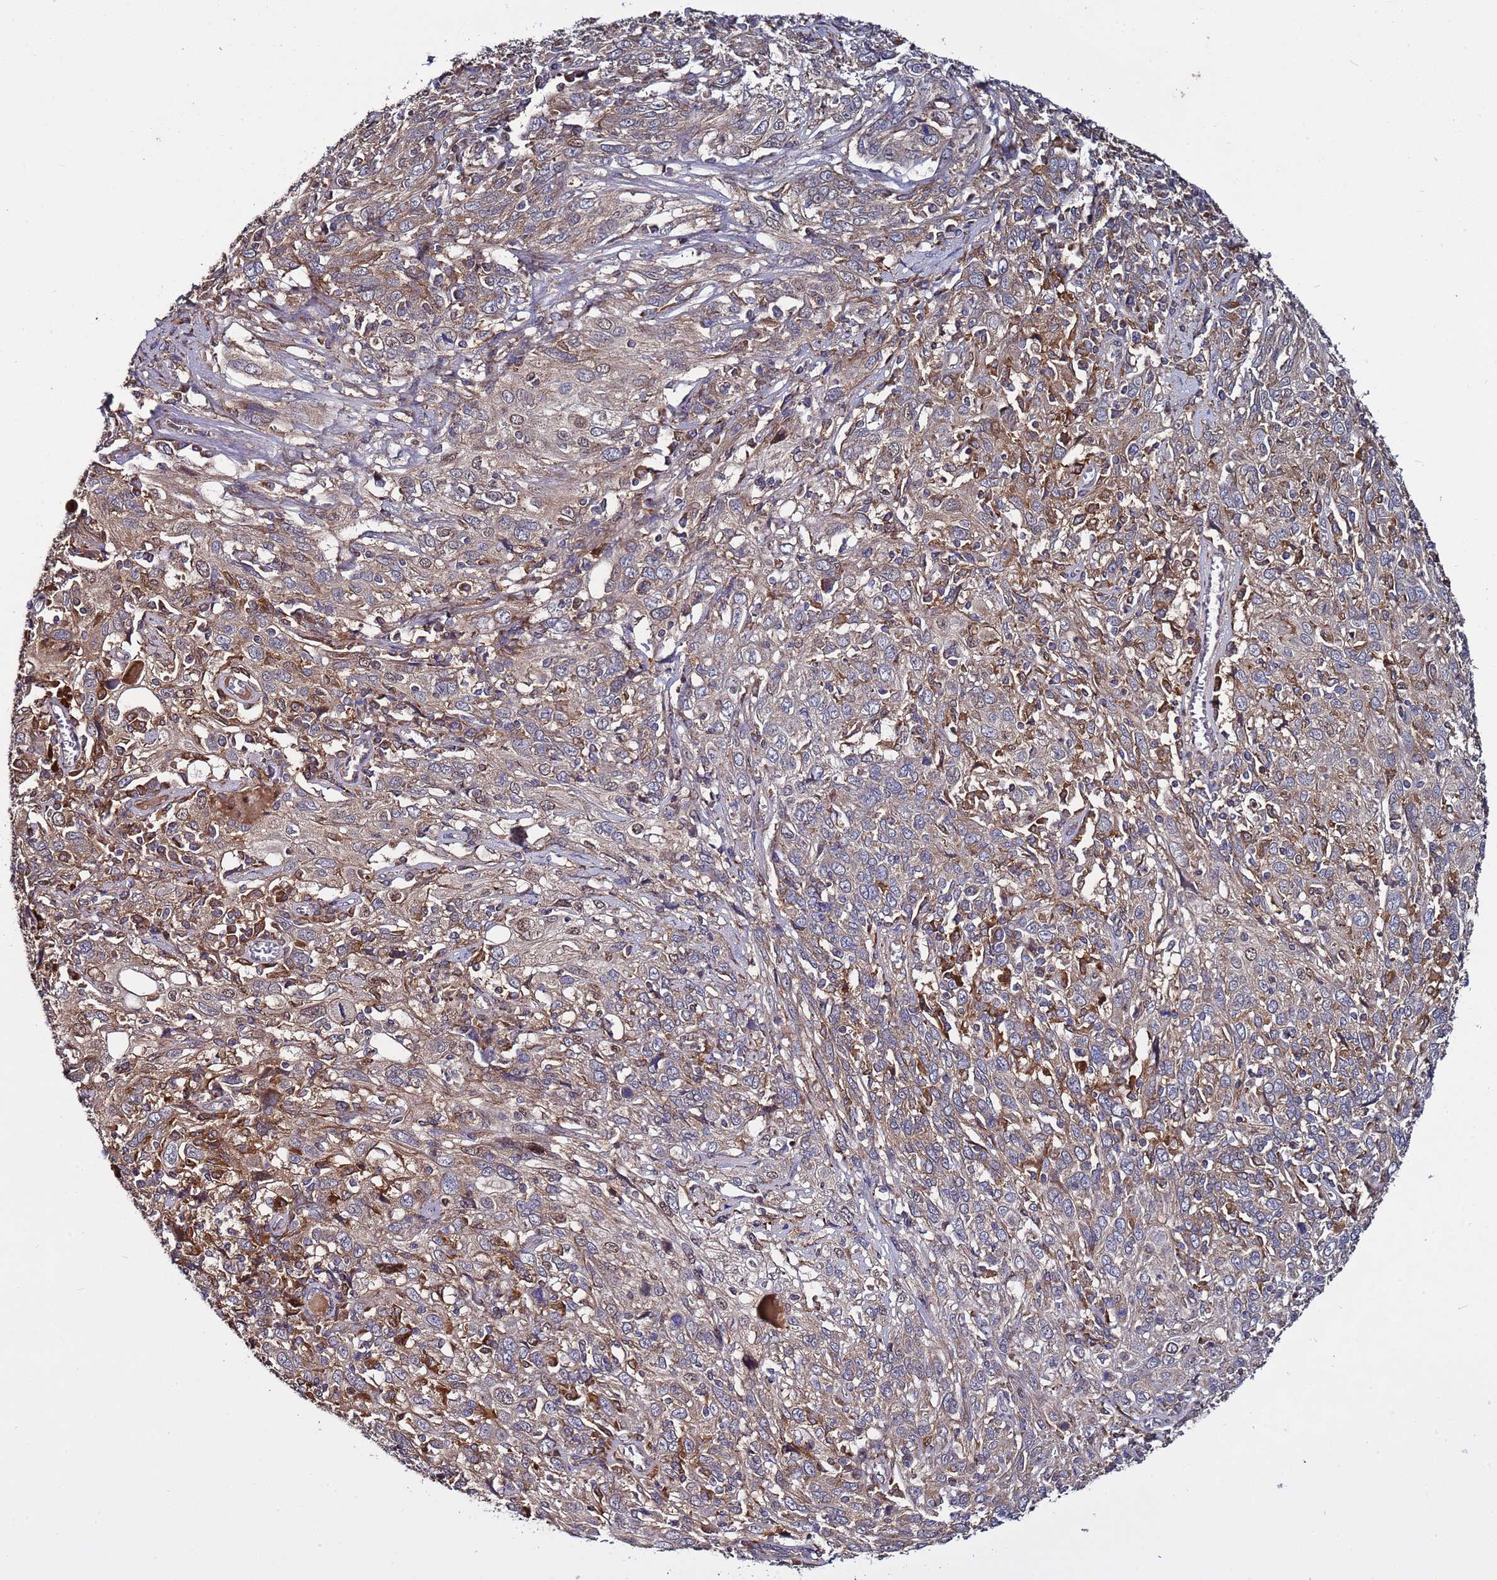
{"staining": {"intensity": "weak", "quantity": "25%-75%", "location": "cytoplasmic/membranous"}, "tissue": "cervical cancer", "cell_type": "Tumor cells", "image_type": "cancer", "snomed": [{"axis": "morphology", "description": "Squamous cell carcinoma, NOS"}, {"axis": "topography", "description": "Cervix"}], "caption": "Immunohistochemical staining of cervical cancer (squamous cell carcinoma) shows weak cytoplasmic/membranous protein expression in about 25%-75% of tumor cells. (DAB IHC with brightfield microscopy, high magnification).", "gene": "TMEM176B", "patient": {"sex": "female", "age": 46}}